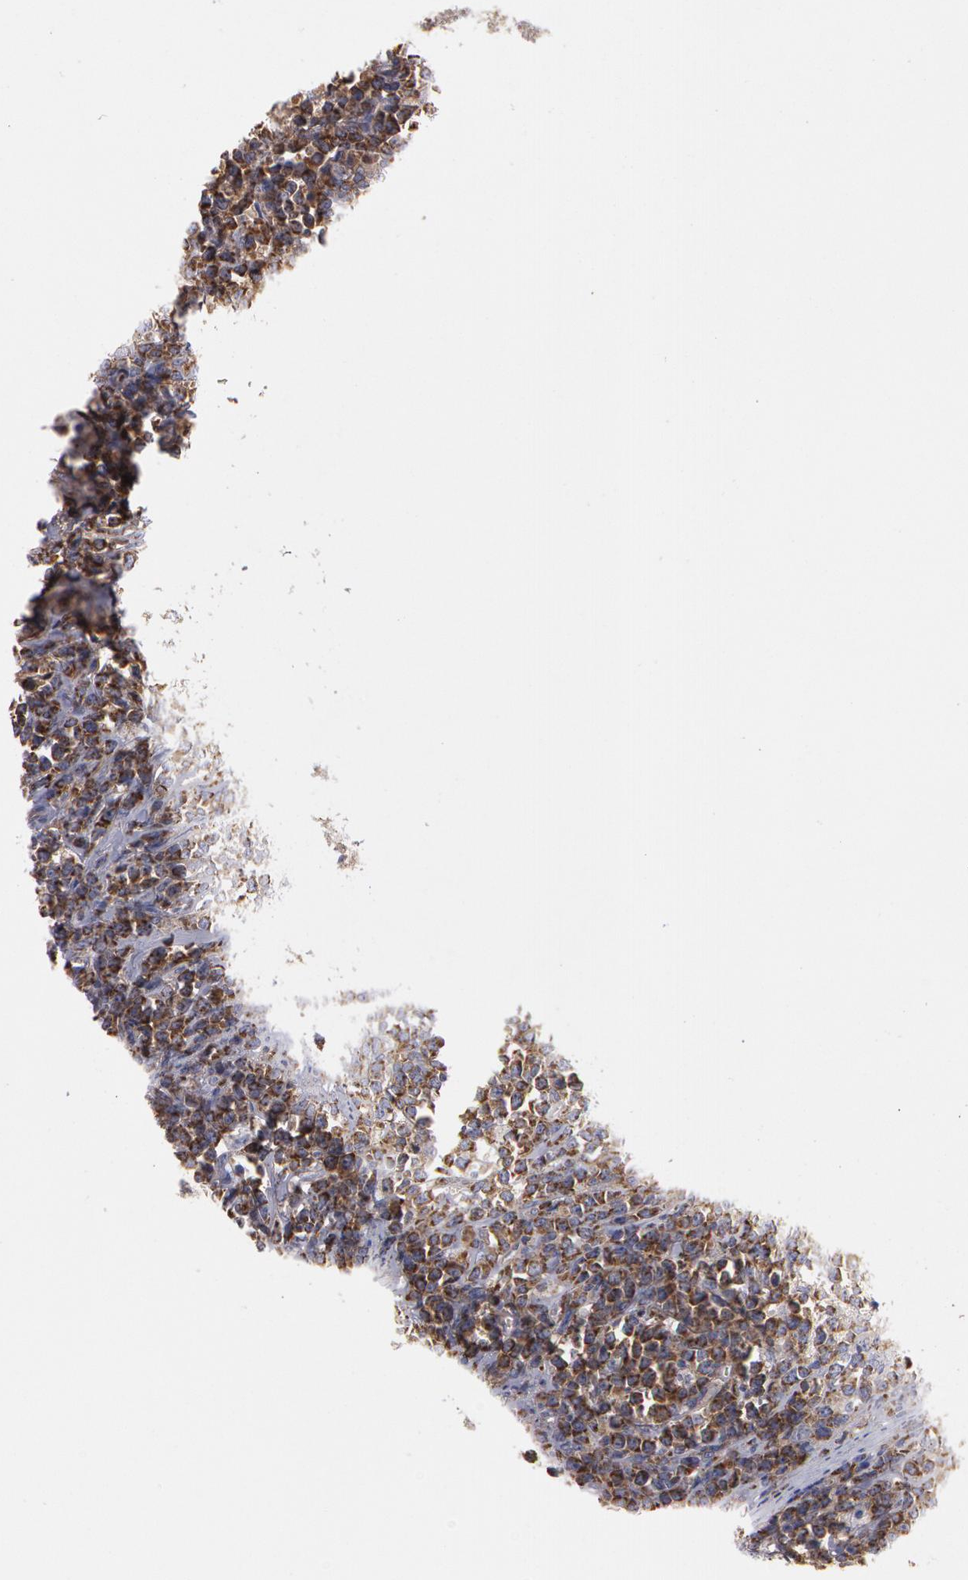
{"staining": {"intensity": "strong", "quantity": ">75%", "location": "cytoplasmic/membranous"}, "tissue": "lymphoma", "cell_type": "Tumor cells", "image_type": "cancer", "snomed": [{"axis": "morphology", "description": "Malignant lymphoma, non-Hodgkin's type, High grade"}, {"axis": "topography", "description": "Small intestine"}, {"axis": "topography", "description": "Colon"}], "caption": "Strong cytoplasmic/membranous protein positivity is identified in about >75% of tumor cells in high-grade malignant lymphoma, non-Hodgkin's type.", "gene": "NEK9", "patient": {"sex": "male", "age": 8}}